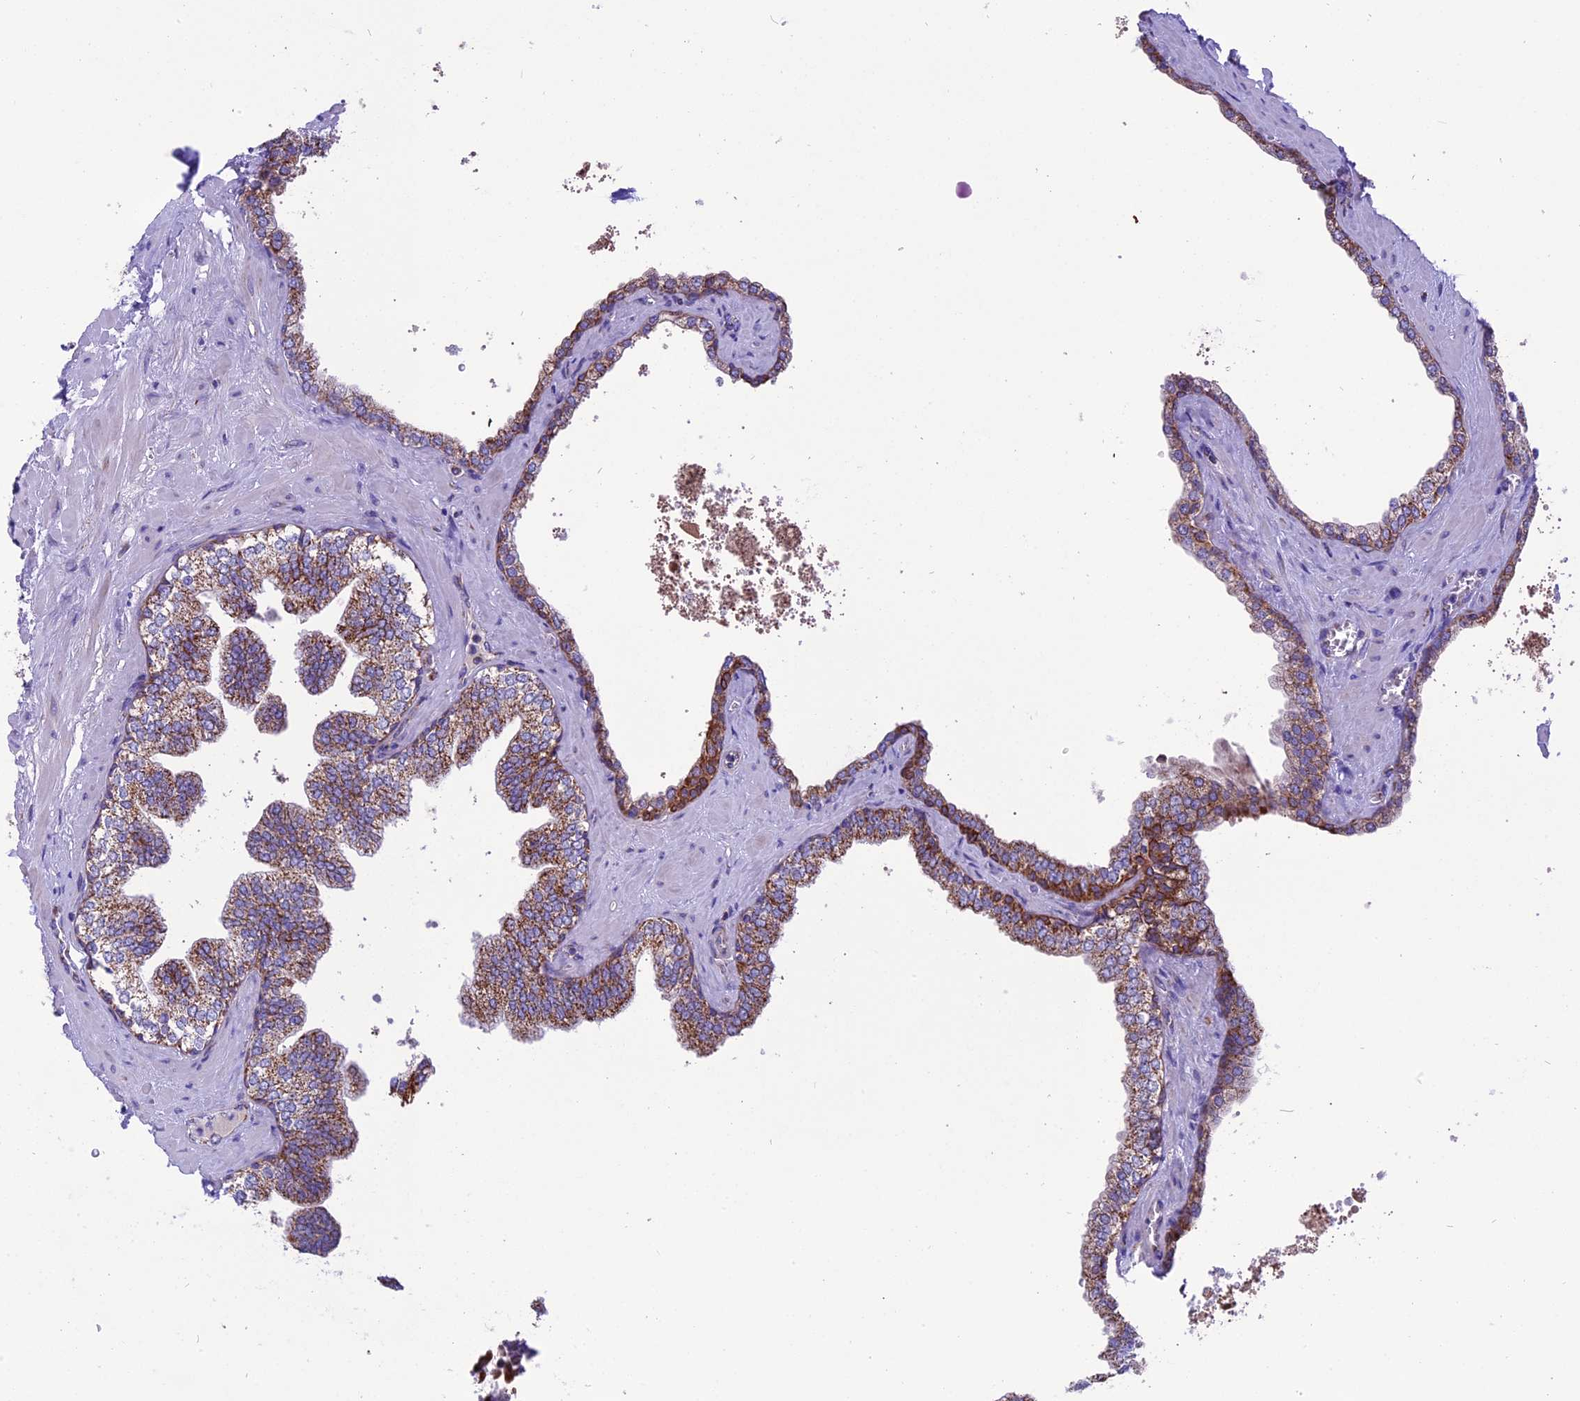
{"staining": {"intensity": "moderate", "quantity": ">75%", "location": "cytoplasmic/membranous"}, "tissue": "prostate", "cell_type": "Glandular cells", "image_type": "normal", "snomed": [{"axis": "morphology", "description": "Normal tissue, NOS"}, {"axis": "topography", "description": "Prostate"}], "caption": "This micrograph reveals IHC staining of benign human prostate, with medium moderate cytoplasmic/membranous staining in approximately >75% of glandular cells.", "gene": "MRPS34", "patient": {"sex": "male", "age": 60}}